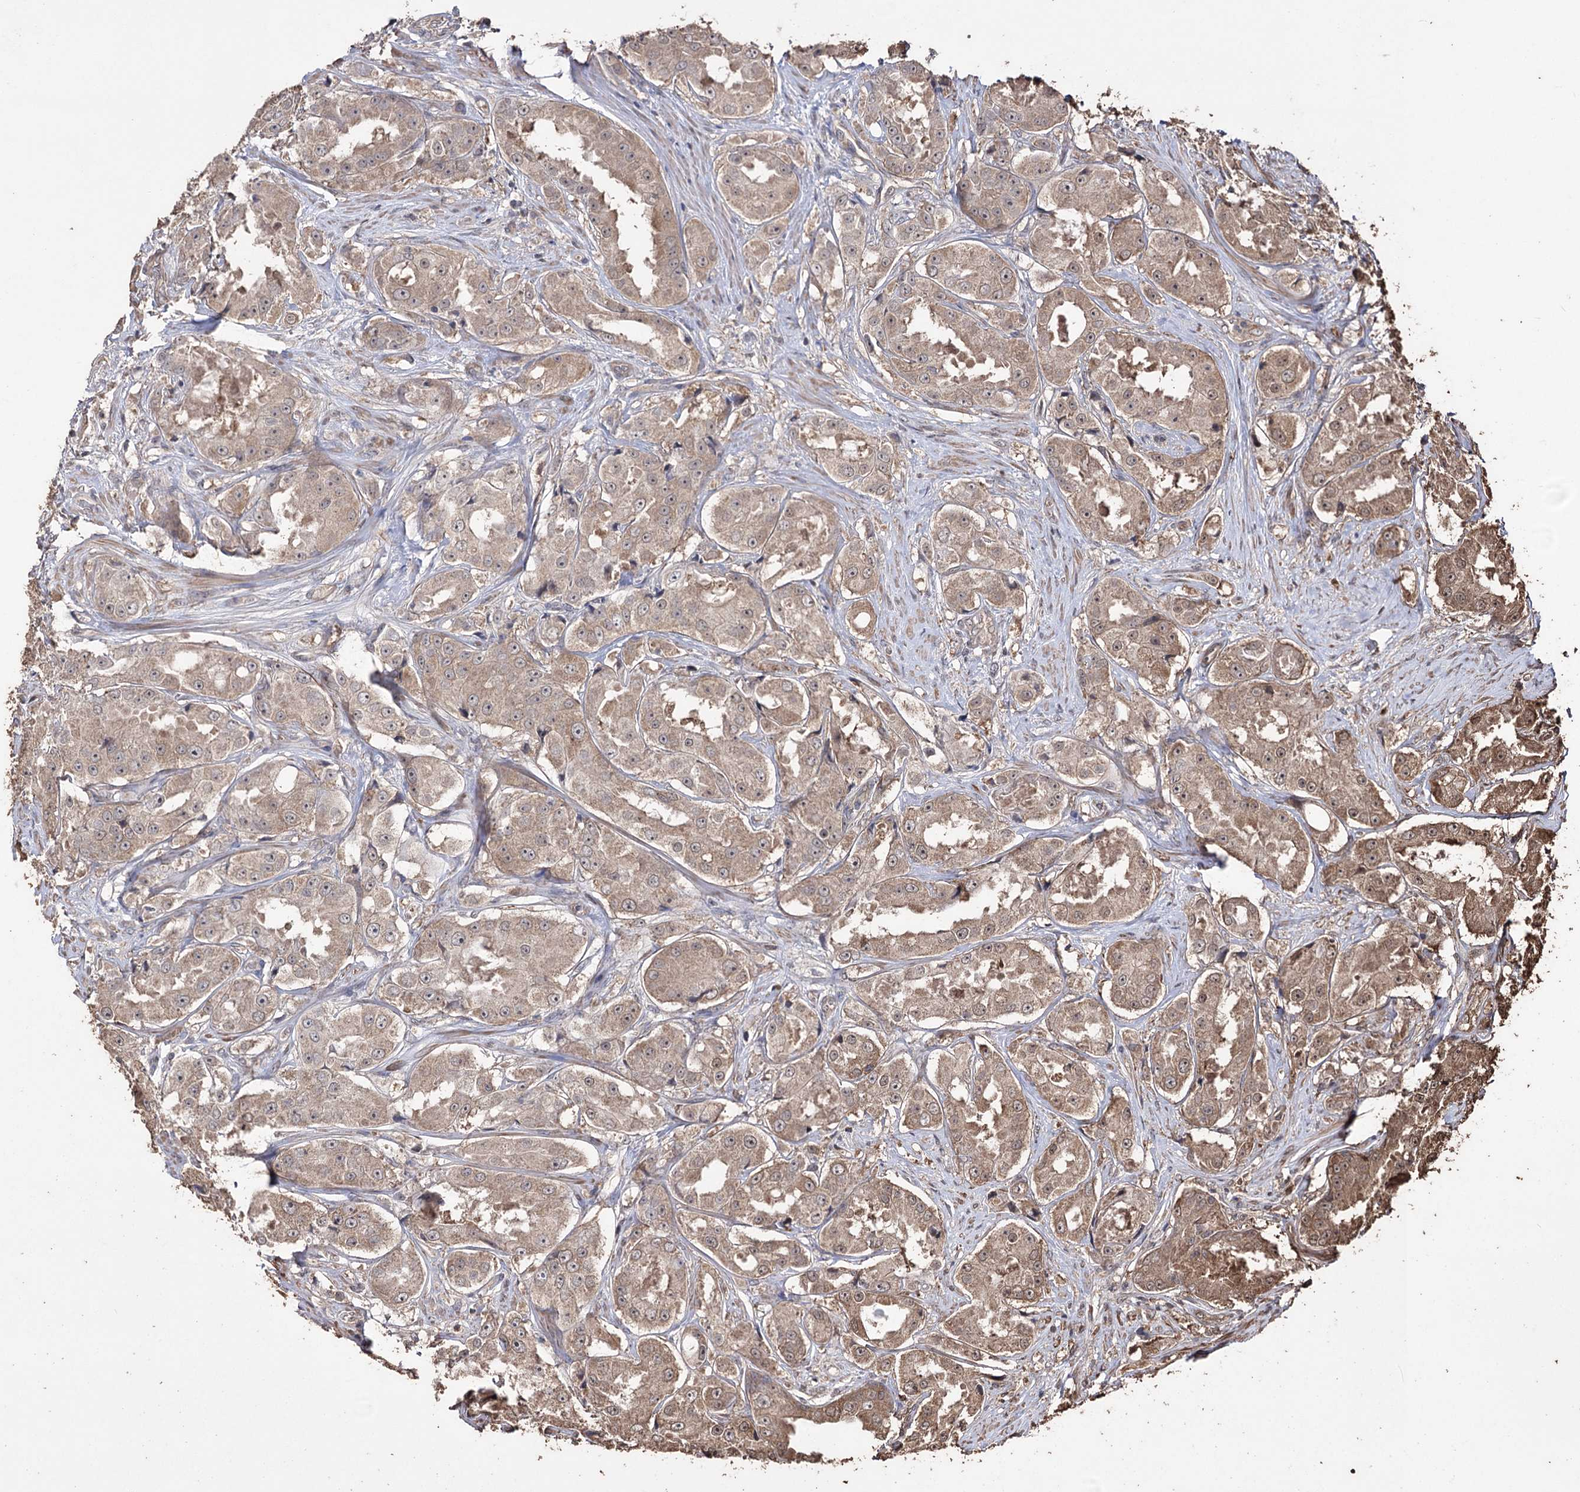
{"staining": {"intensity": "weak", "quantity": ">75%", "location": "cytoplasmic/membranous"}, "tissue": "prostate cancer", "cell_type": "Tumor cells", "image_type": "cancer", "snomed": [{"axis": "morphology", "description": "Adenocarcinoma, High grade"}, {"axis": "topography", "description": "Prostate"}], "caption": "Immunohistochemical staining of human prostate cancer shows low levels of weak cytoplasmic/membranous protein positivity in about >75% of tumor cells.", "gene": "ZNF662", "patient": {"sex": "male", "age": 73}}